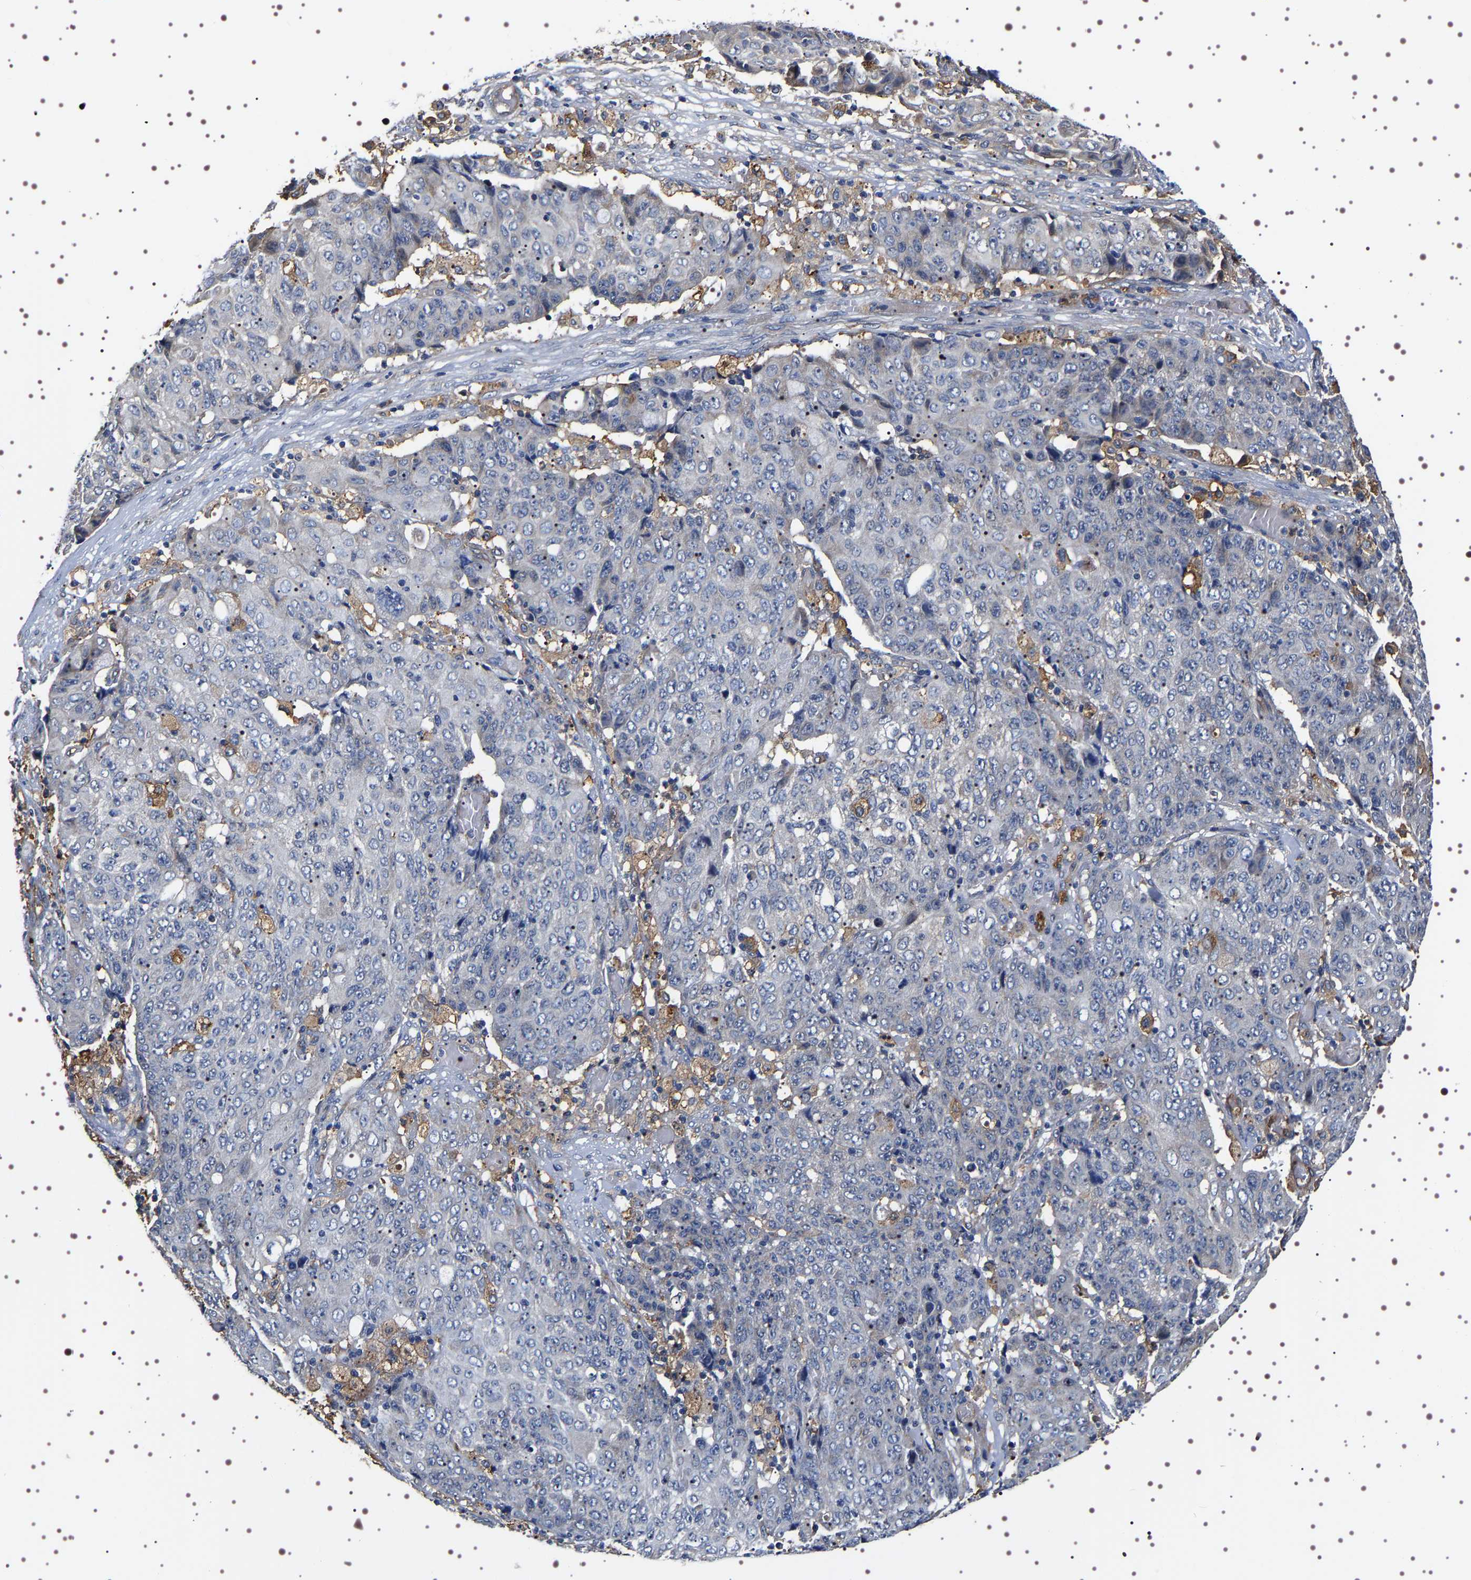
{"staining": {"intensity": "negative", "quantity": "none", "location": "none"}, "tissue": "ovarian cancer", "cell_type": "Tumor cells", "image_type": "cancer", "snomed": [{"axis": "morphology", "description": "Carcinoma, endometroid"}, {"axis": "topography", "description": "Ovary"}], "caption": "A high-resolution histopathology image shows immunohistochemistry staining of ovarian cancer (endometroid carcinoma), which displays no significant positivity in tumor cells.", "gene": "ALPL", "patient": {"sex": "female", "age": 42}}